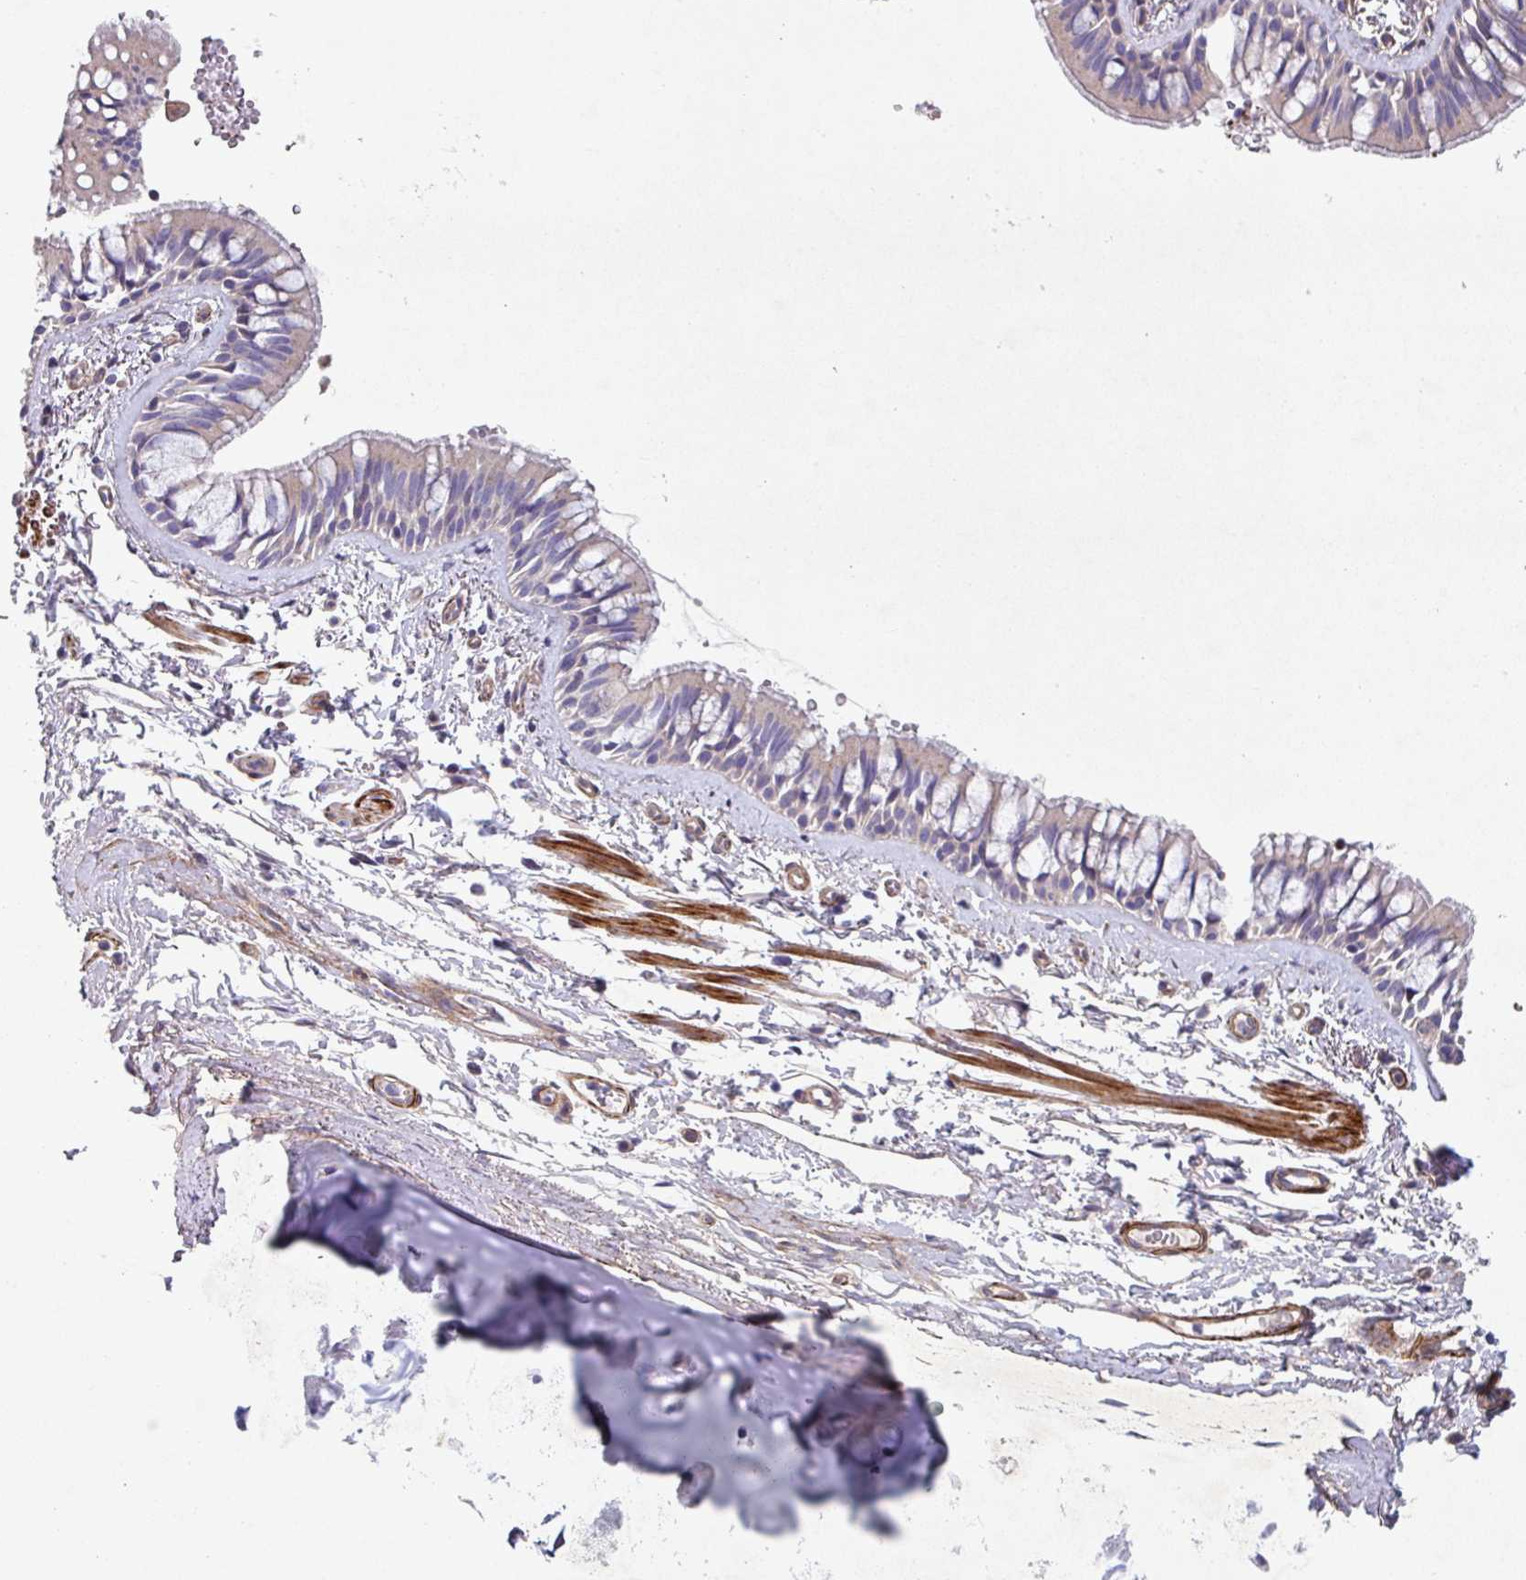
{"staining": {"intensity": "weak", "quantity": "25%-75%", "location": "cytoplasmic/membranous"}, "tissue": "bronchus", "cell_type": "Respiratory epithelial cells", "image_type": "normal", "snomed": [{"axis": "morphology", "description": "Normal tissue, NOS"}, {"axis": "topography", "description": "Lymph node"}, {"axis": "topography", "description": "Cartilage tissue"}, {"axis": "topography", "description": "Bronchus"}], "caption": "Respiratory epithelial cells demonstrate low levels of weak cytoplasmic/membranous staining in approximately 25%-75% of cells in benign human bronchus. The staining is performed using DAB brown chromogen to label protein expression. The nuclei are counter-stained blue using hematoxylin.", "gene": "ATP2C2", "patient": {"sex": "female", "age": 70}}